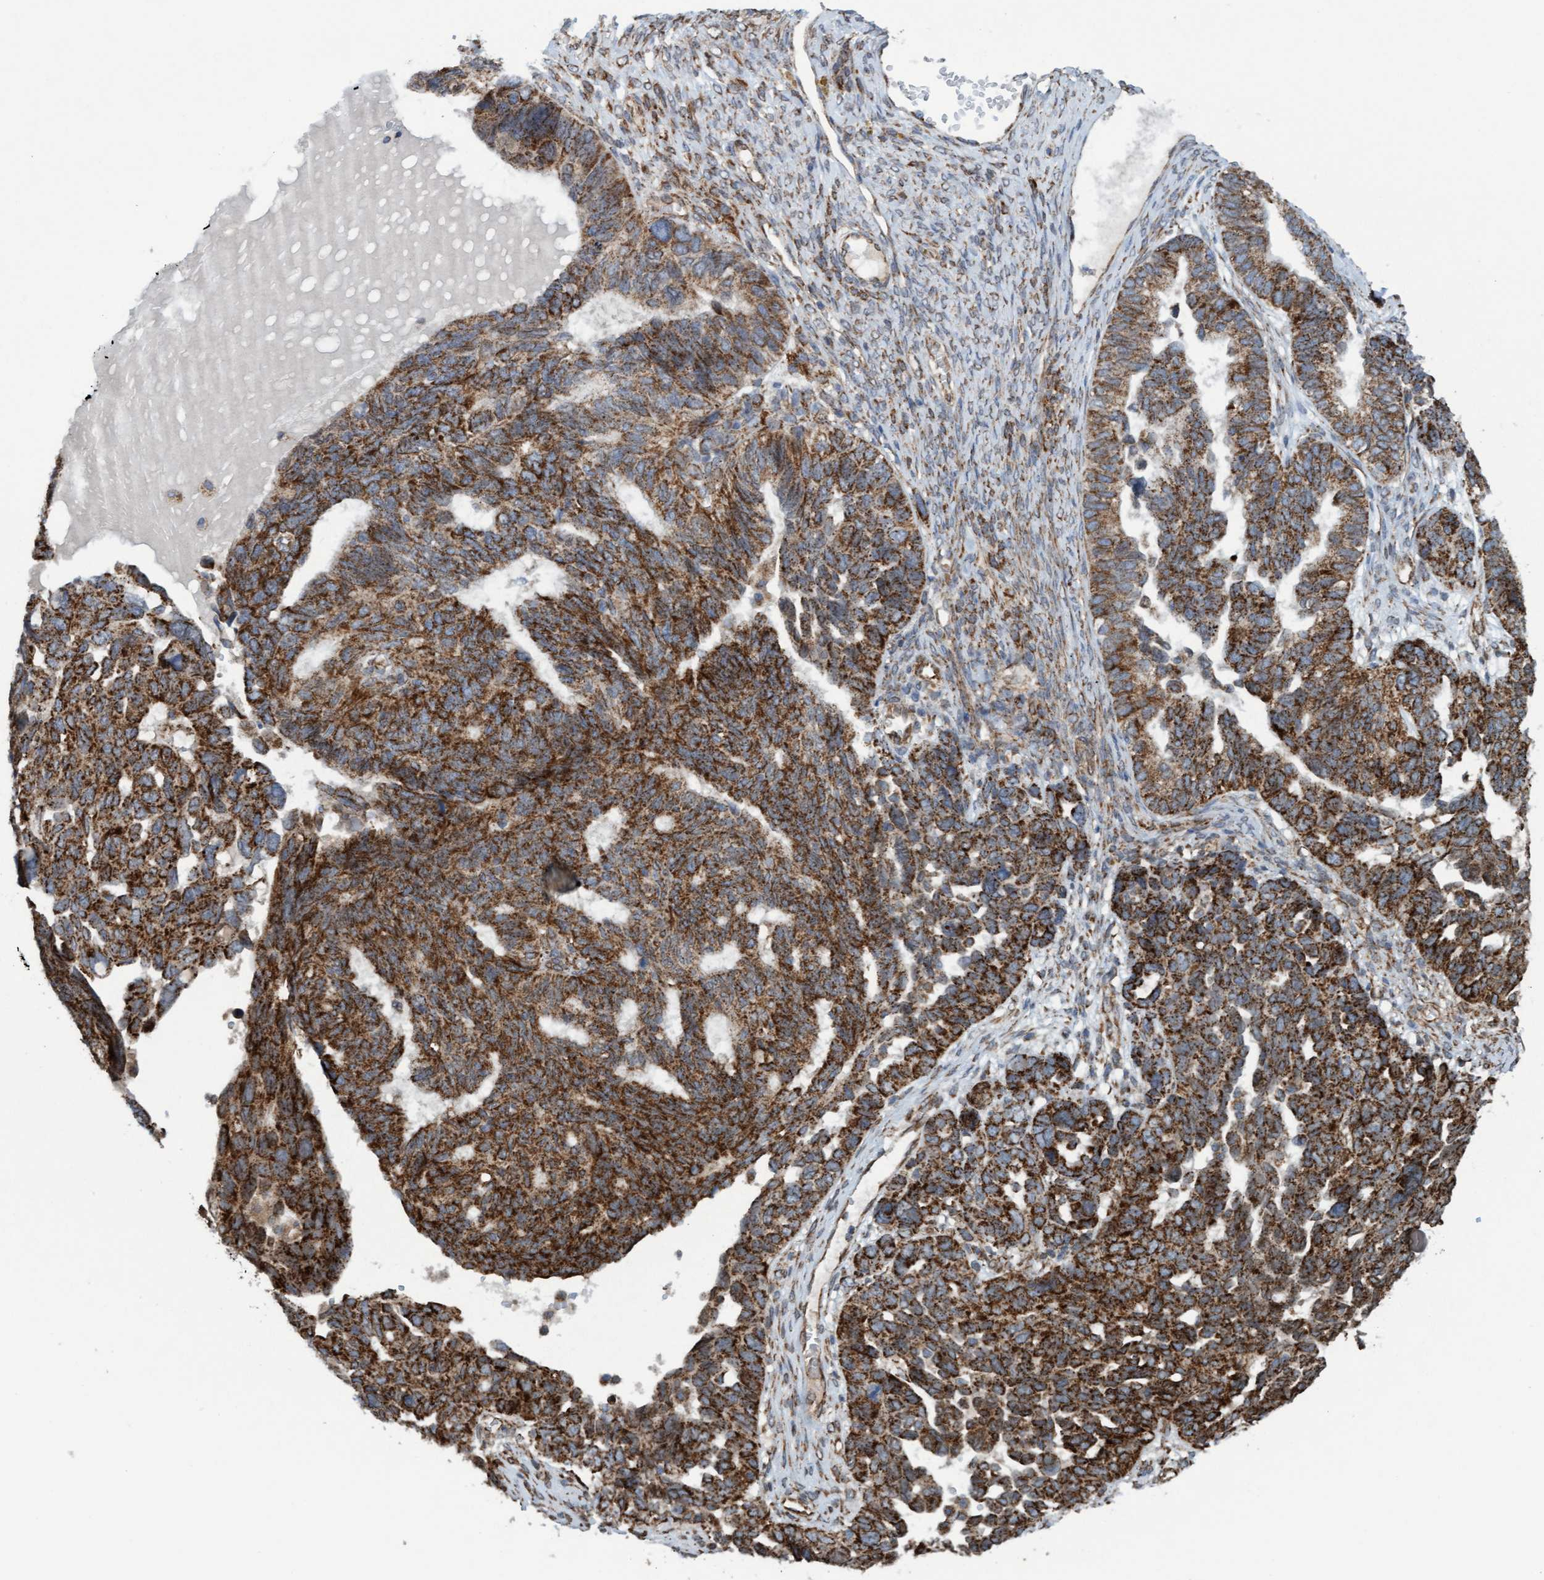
{"staining": {"intensity": "strong", "quantity": ">75%", "location": "cytoplasmic/membranous"}, "tissue": "ovarian cancer", "cell_type": "Tumor cells", "image_type": "cancer", "snomed": [{"axis": "morphology", "description": "Cystadenocarcinoma, serous, NOS"}, {"axis": "topography", "description": "Ovary"}], "caption": "Protein staining of serous cystadenocarcinoma (ovarian) tissue shows strong cytoplasmic/membranous positivity in about >75% of tumor cells.", "gene": "MRPS23", "patient": {"sex": "female", "age": 79}}